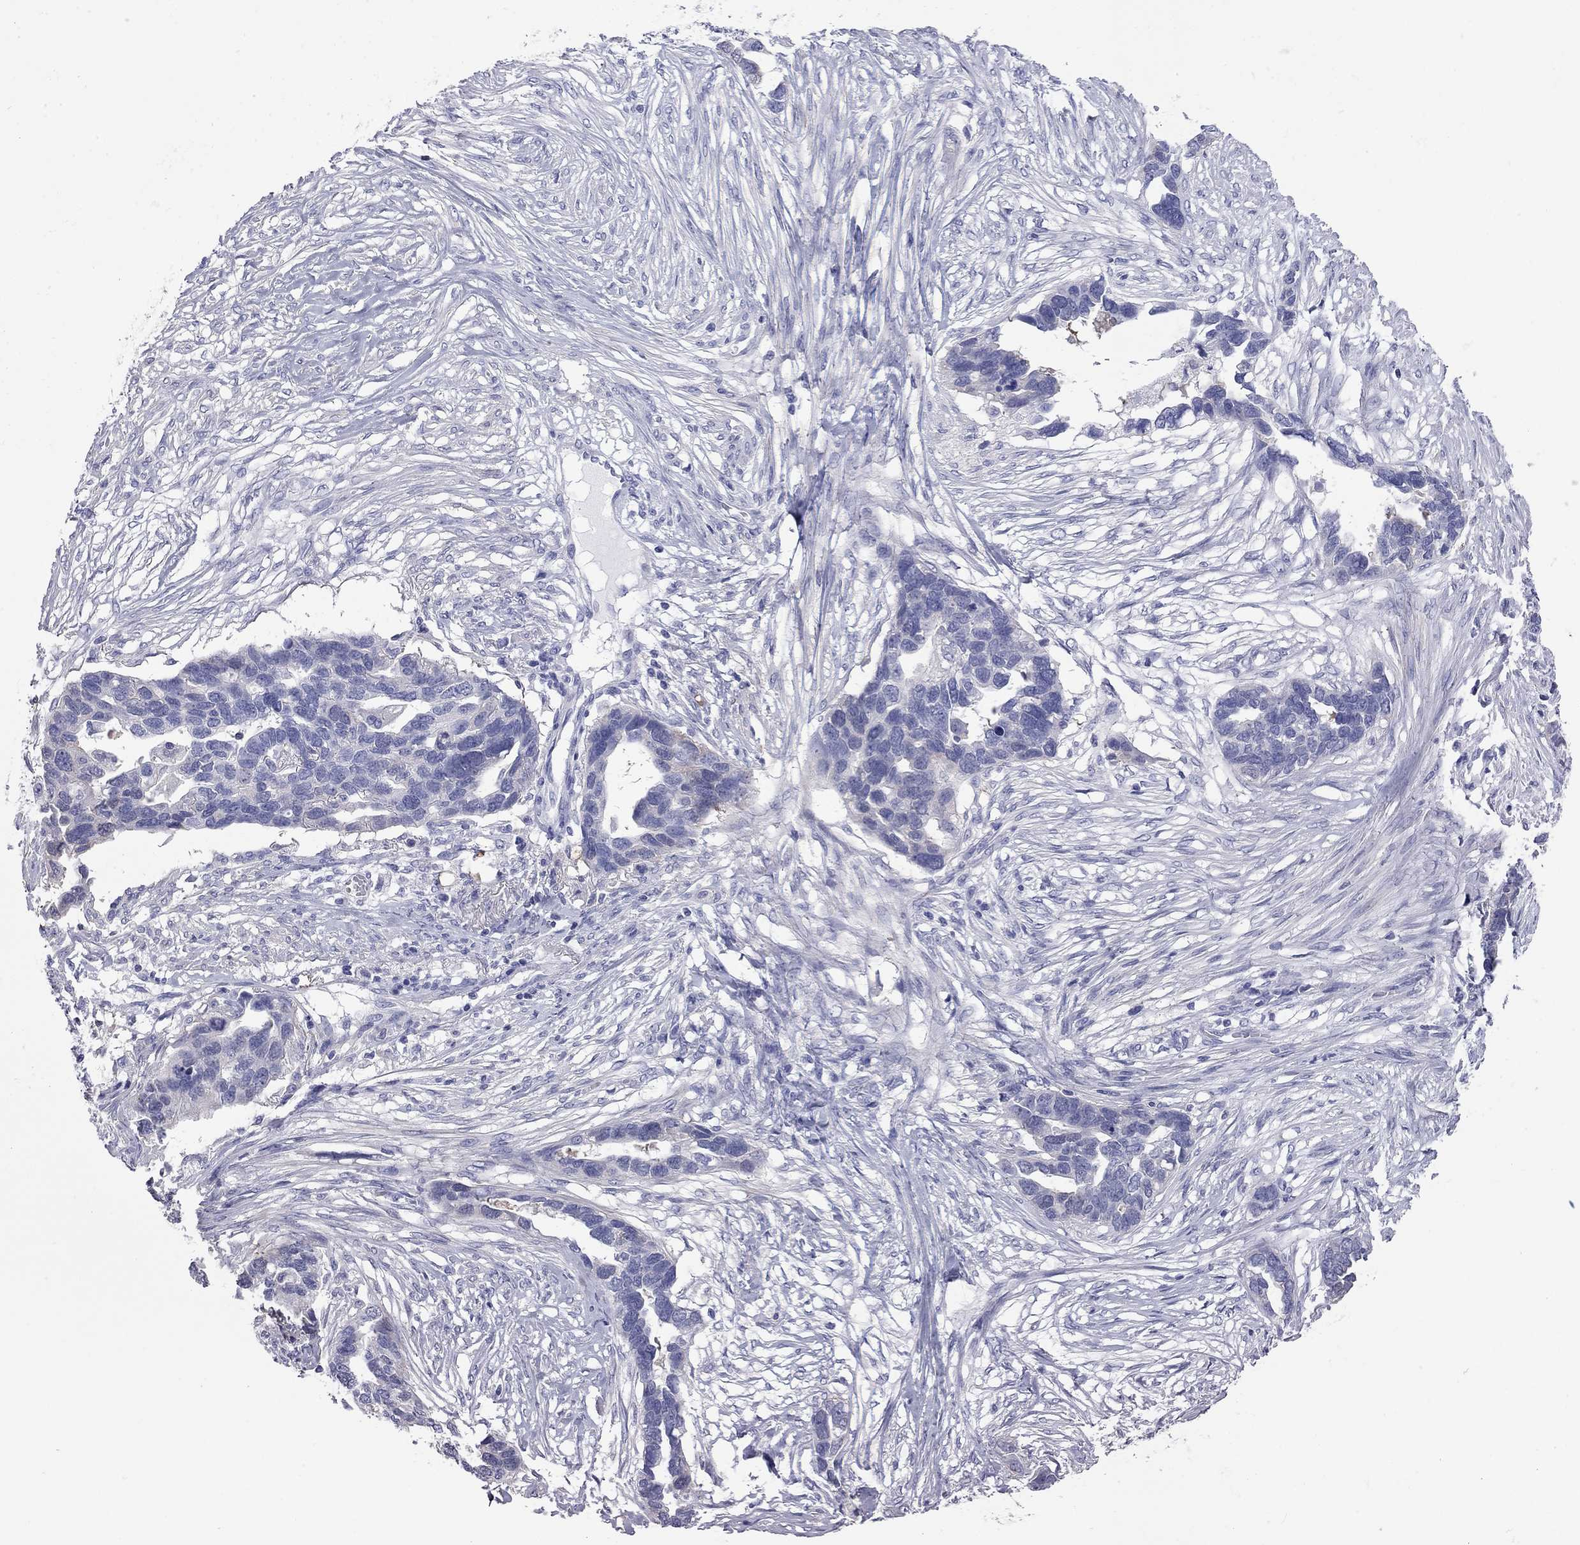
{"staining": {"intensity": "negative", "quantity": "none", "location": "none"}, "tissue": "ovarian cancer", "cell_type": "Tumor cells", "image_type": "cancer", "snomed": [{"axis": "morphology", "description": "Cystadenocarcinoma, serous, NOS"}, {"axis": "topography", "description": "Ovary"}], "caption": "High power microscopy histopathology image of an IHC micrograph of ovarian cancer, revealing no significant positivity in tumor cells.", "gene": "ACTL7B", "patient": {"sex": "female", "age": 54}}